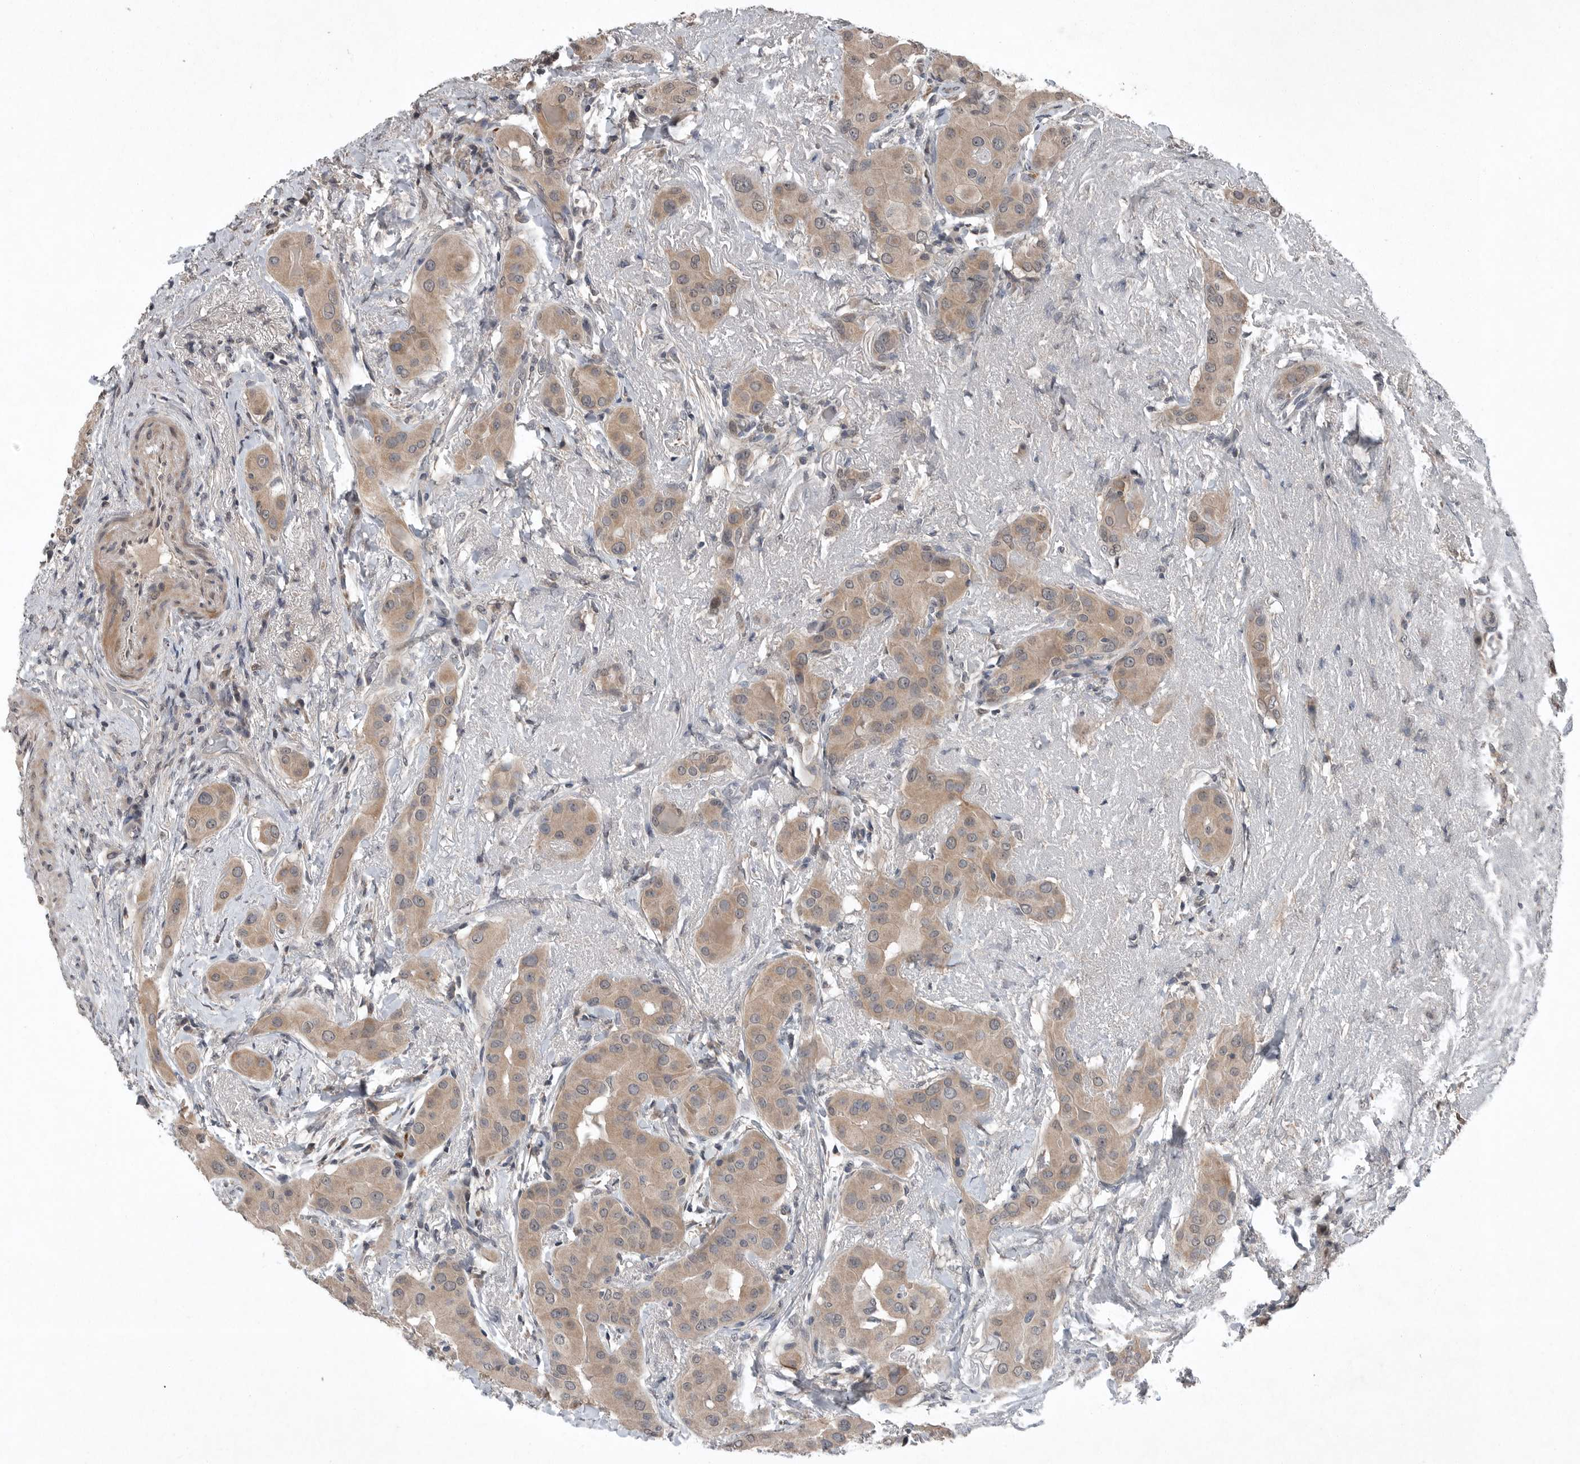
{"staining": {"intensity": "moderate", "quantity": ">75%", "location": "cytoplasmic/membranous"}, "tissue": "thyroid cancer", "cell_type": "Tumor cells", "image_type": "cancer", "snomed": [{"axis": "morphology", "description": "Papillary adenocarcinoma, NOS"}, {"axis": "topography", "description": "Thyroid gland"}], "caption": "This is an image of IHC staining of thyroid cancer, which shows moderate positivity in the cytoplasmic/membranous of tumor cells.", "gene": "SCP2", "patient": {"sex": "male", "age": 33}}